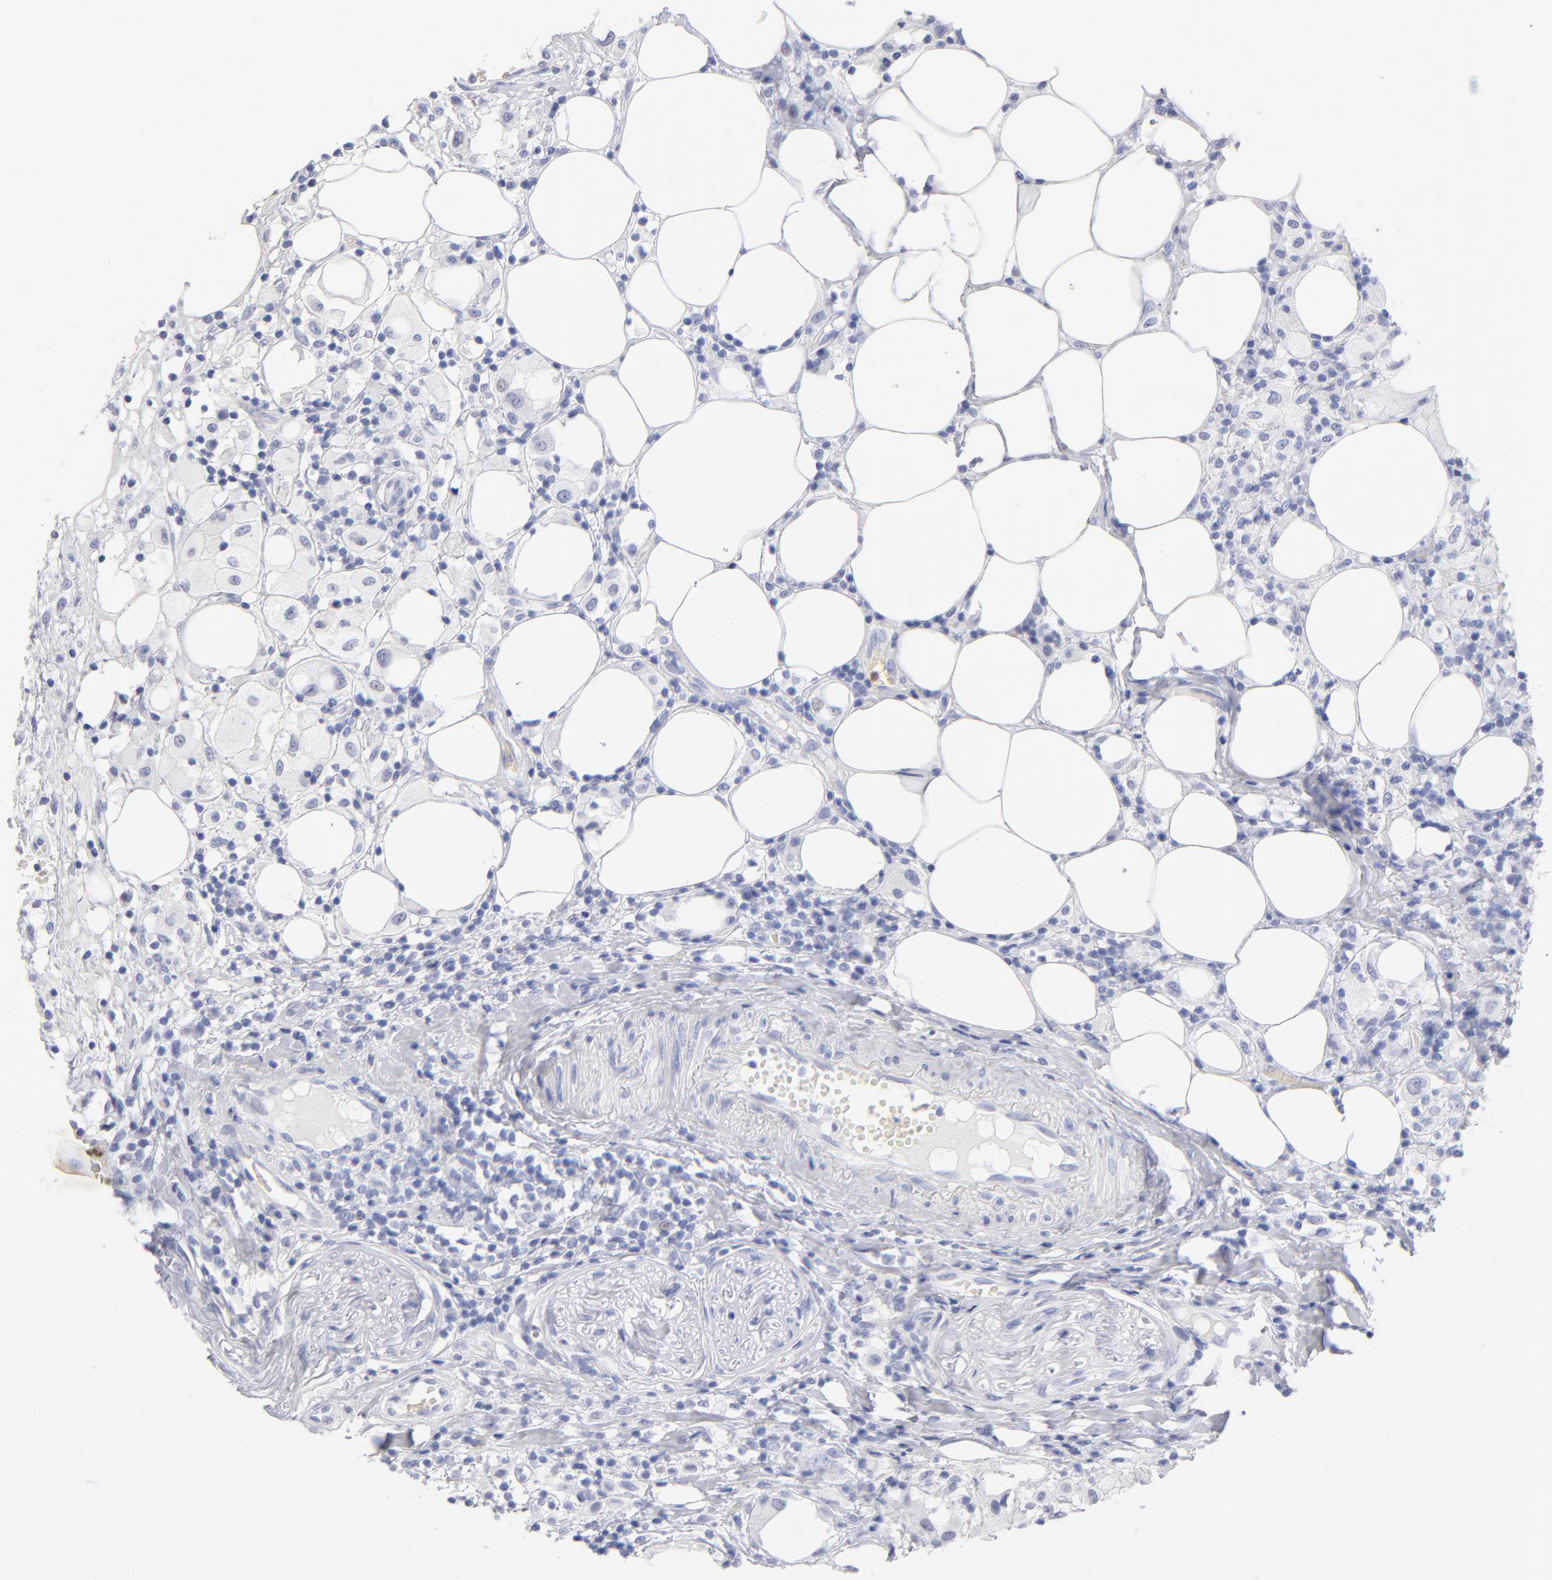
{"staining": {"intensity": "negative", "quantity": "none", "location": "none"}, "tissue": "thyroid cancer", "cell_type": "Tumor cells", "image_type": "cancer", "snomed": [{"axis": "morphology", "description": "Carcinoma, NOS"}, {"axis": "topography", "description": "Thyroid gland"}], "caption": "Tumor cells show no significant positivity in thyroid cancer.", "gene": "ARG1", "patient": {"sex": "female", "age": 77}}